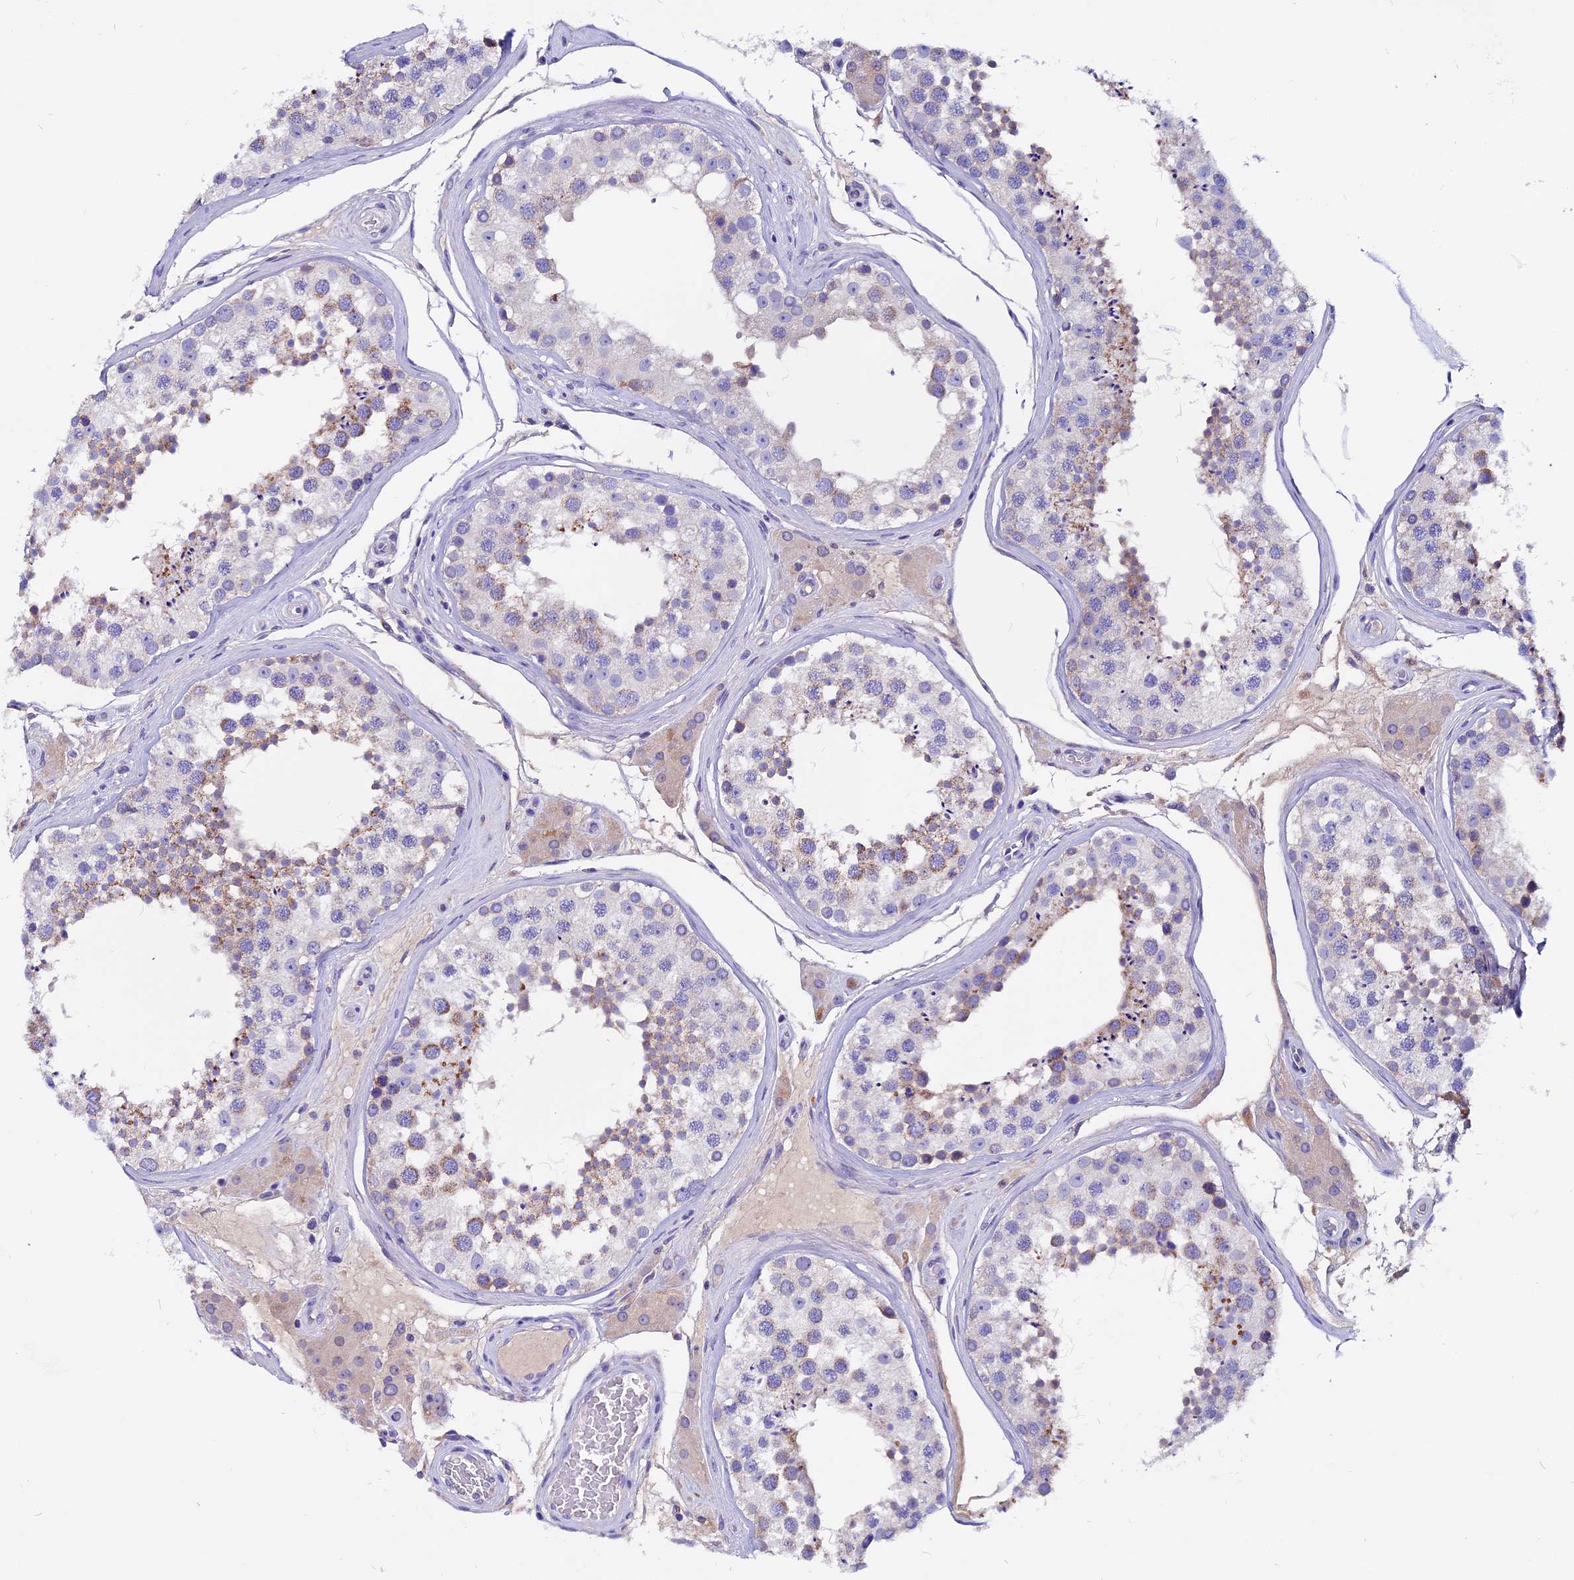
{"staining": {"intensity": "moderate", "quantity": "<25%", "location": "cytoplasmic/membranous"}, "tissue": "testis", "cell_type": "Cells in seminiferous ducts", "image_type": "normal", "snomed": [{"axis": "morphology", "description": "Normal tissue, NOS"}, {"axis": "topography", "description": "Testis"}], "caption": "A high-resolution histopathology image shows immunohistochemistry (IHC) staining of unremarkable testis, which exhibits moderate cytoplasmic/membranous staining in approximately <25% of cells in seminiferous ducts.", "gene": "CCBE1", "patient": {"sex": "male", "age": 46}}